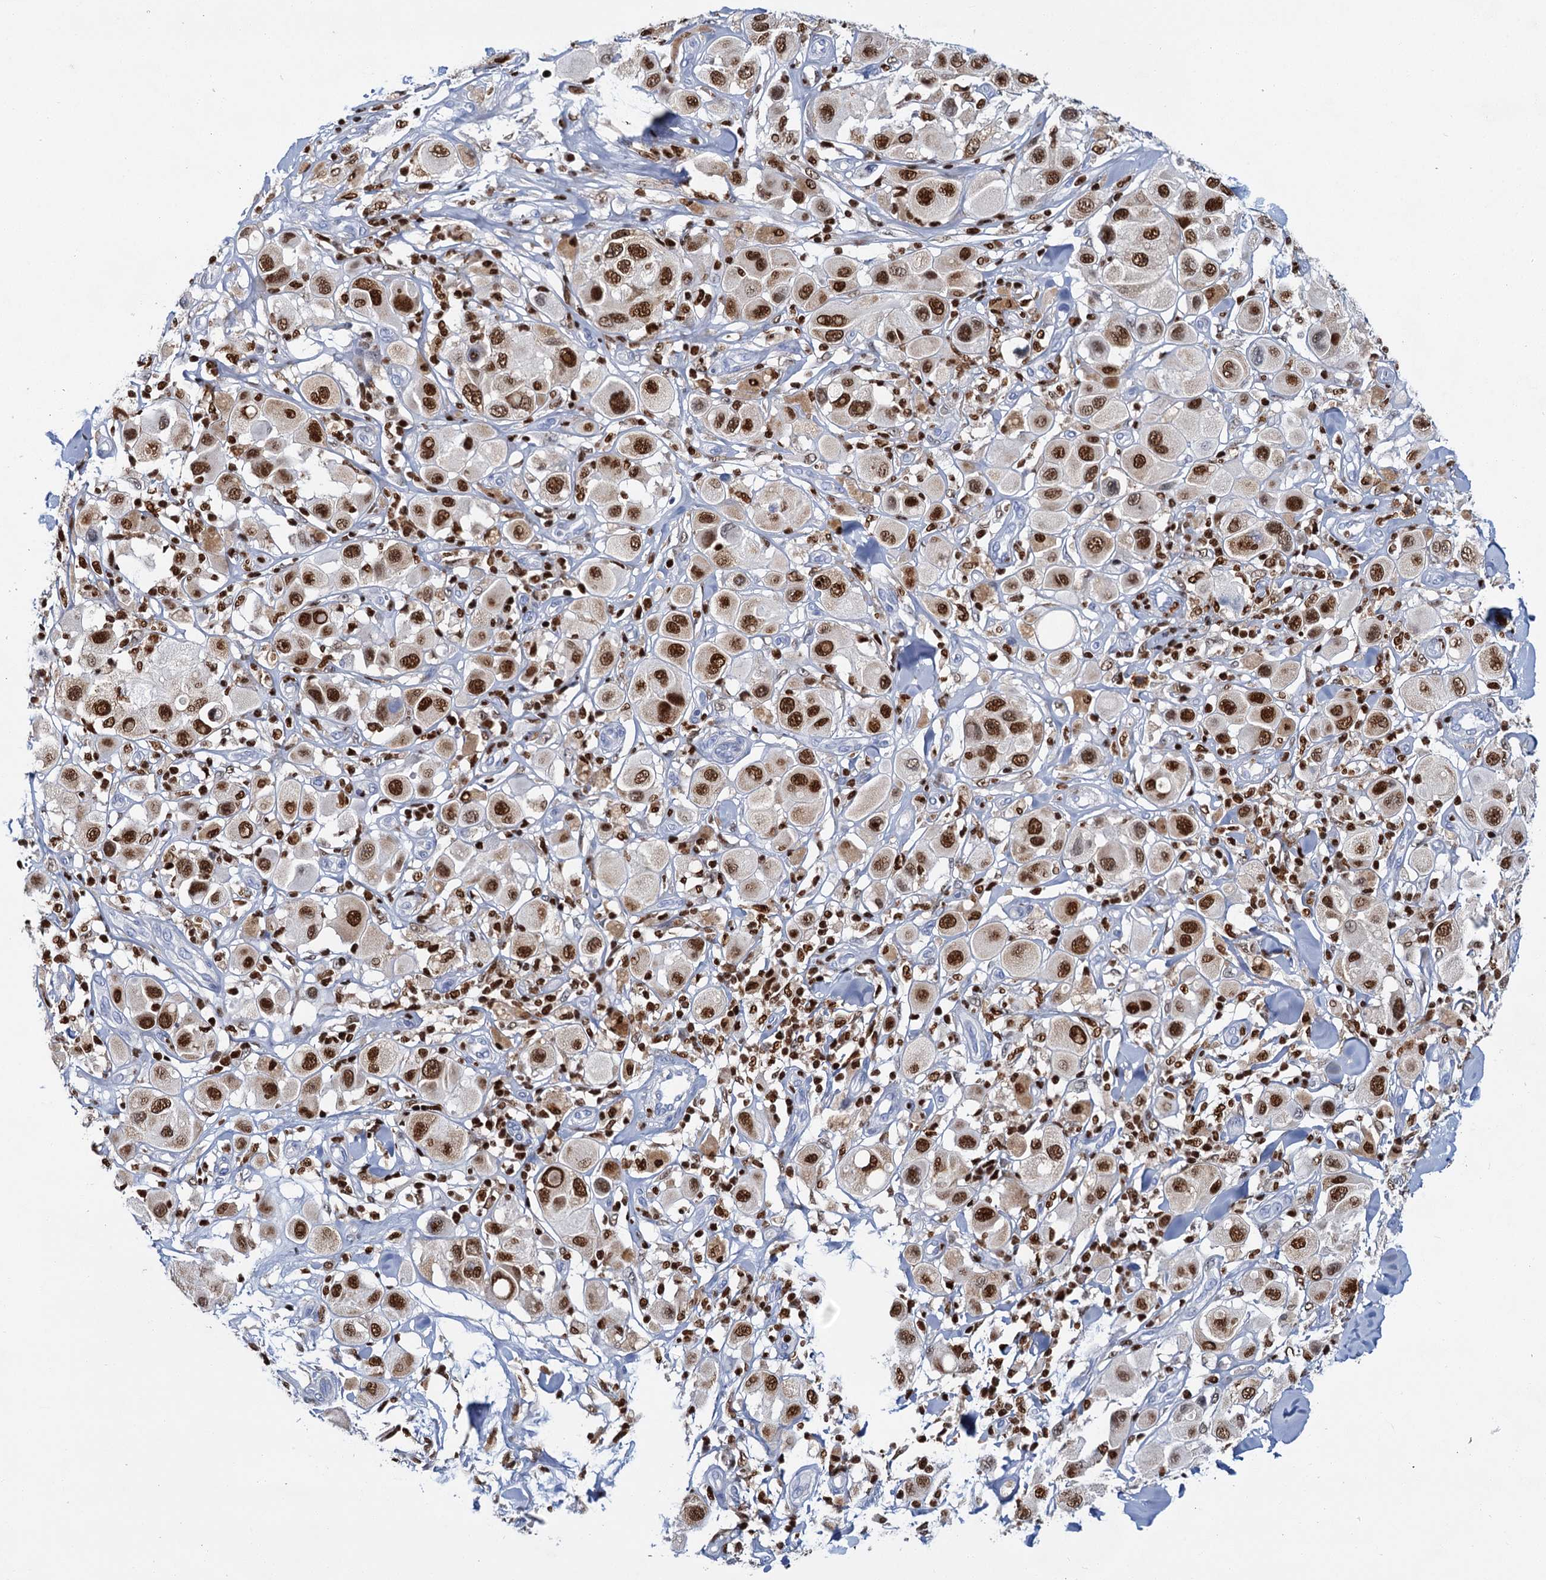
{"staining": {"intensity": "strong", "quantity": ">75%", "location": "nuclear"}, "tissue": "melanoma", "cell_type": "Tumor cells", "image_type": "cancer", "snomed": [{"axis": "morphology", "description": "Malignant melanoma, Metastatic site"}, {"axis": "topography", "description": "Skin"}], "caption": "Immunohistochemical staining of melanoma reveals high levels of strong nuclear expression in about >75% of tumor cells.", "gene": "CELF2", "patient": {"sex": "male", "age": 41}}